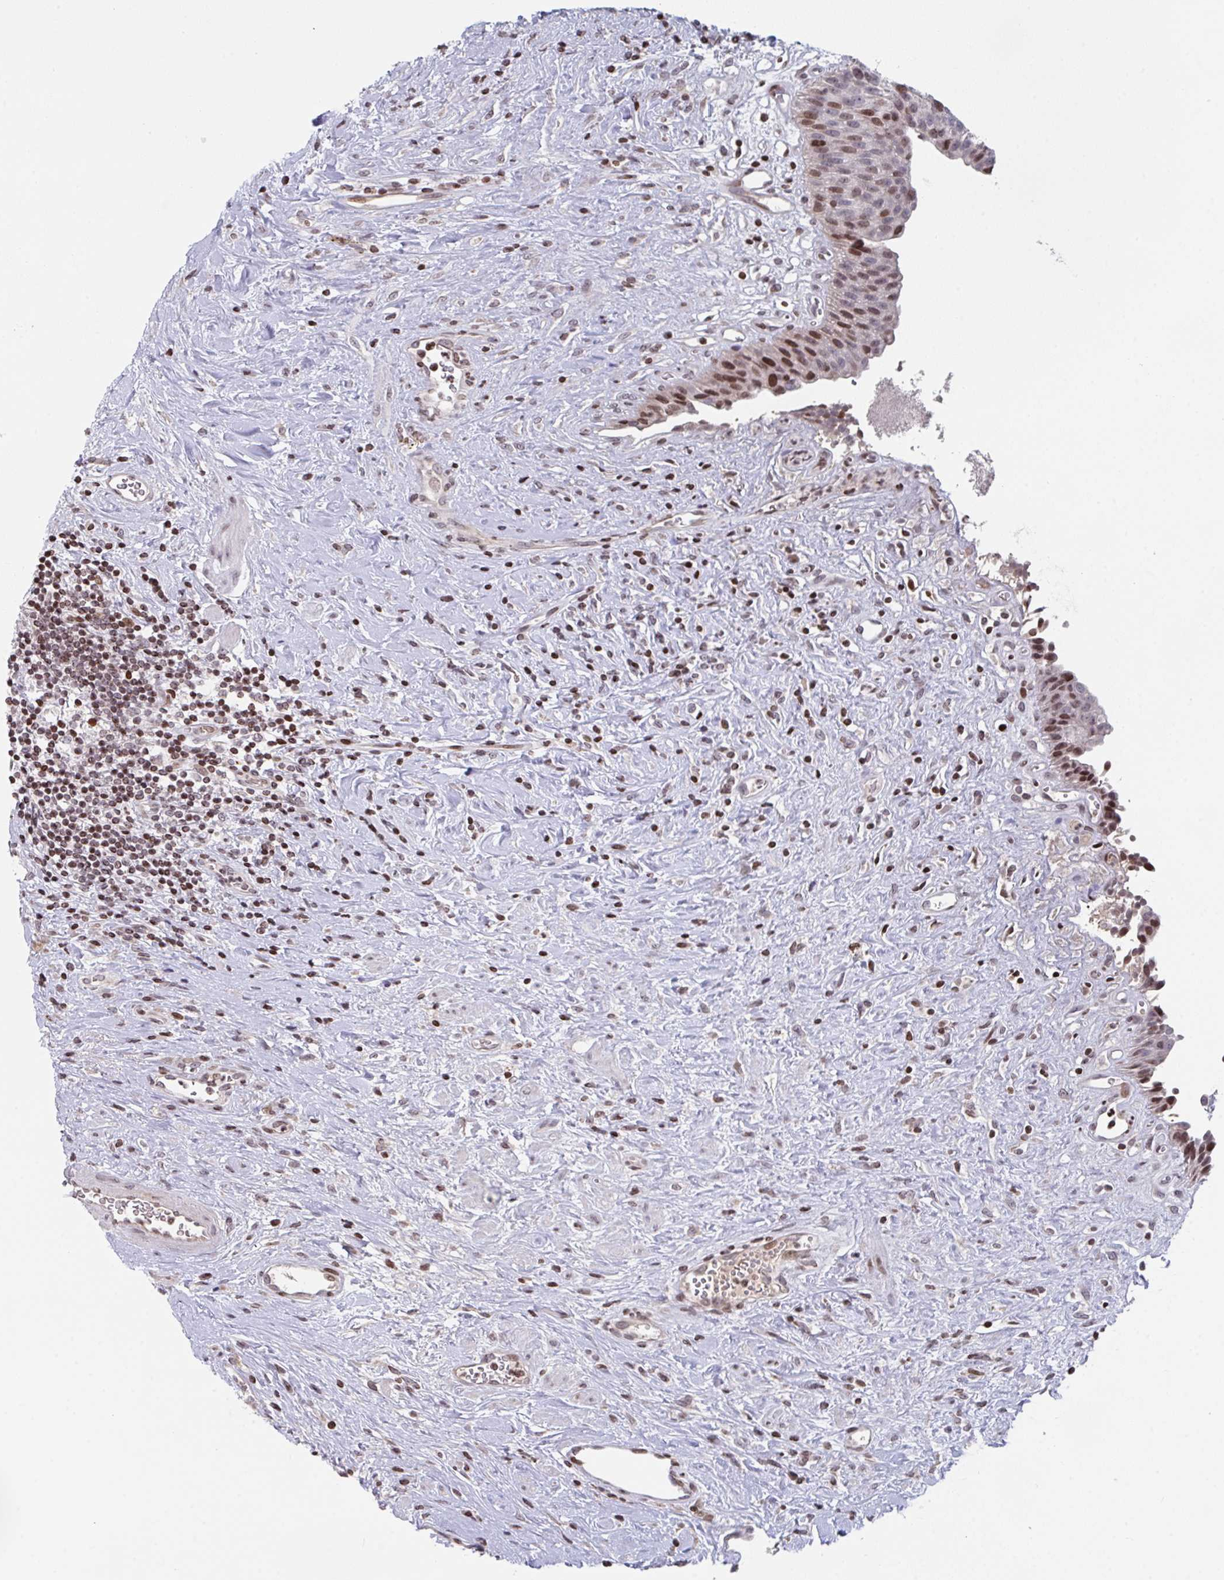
{"staining": {"intensity": "strong", "quantity": "<25%", "location": "nuclear"}, "tissue": "urinary bladder", "cell_type": "Urothelial cells", "image_type": "normal", "snomed": [{"axis": "morphology", "description": "Normal tissue, NOS"}, {"axis": "topography", "description": "Urinary bladder"}], "caption": "This is an image of IHC staining of benign urinary bladder, which shows strong expression in the nuclear of urothelial cells.", "gene": "PCDHB8", "patient": {"sex": "female", "age": 56}}